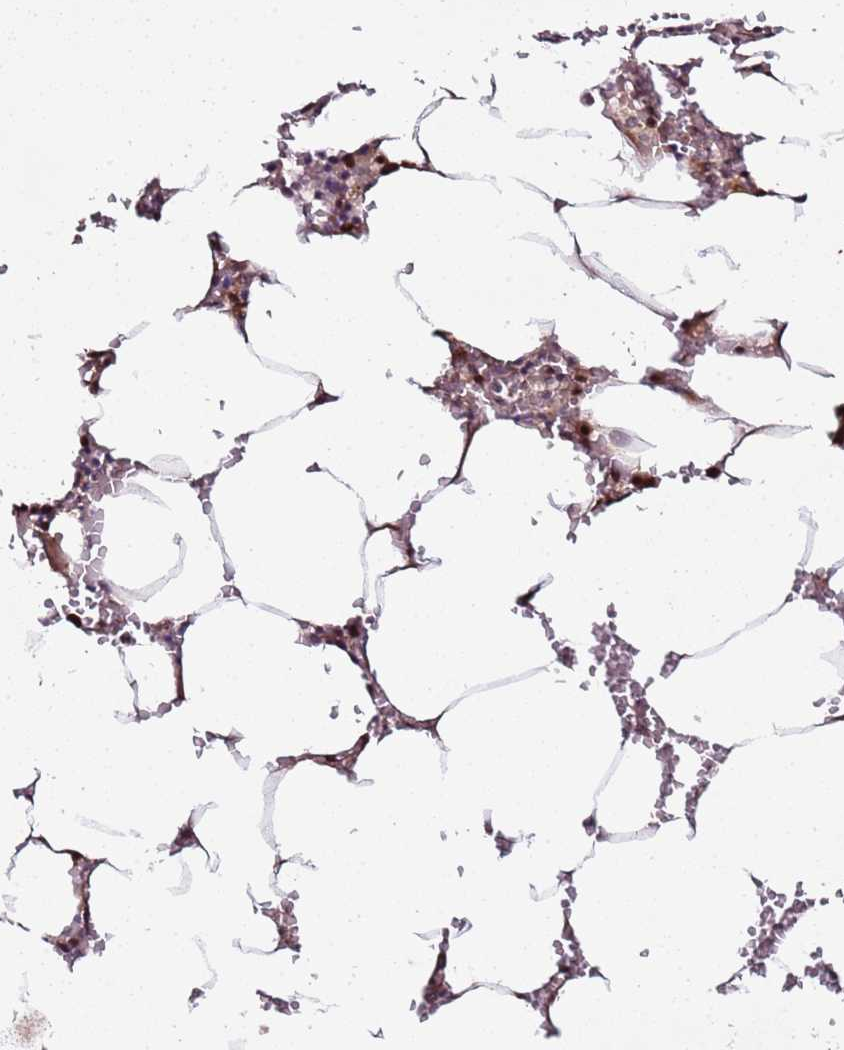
{"staining": {"intensity": "moderate", "quantity": "25%-75%", "location": "nuclear"}, "tissue": "bone marrow", "cell_type": "Hematopoietic cells", "image_type": "normal", "snomed": [{"axis": "morphology", "description": "Normal tissue, NOS"}, {"axis": "topography", "description": "Bone marrow"}], "caption": "Bone marrow stained for a protein (brown) reveals moderate nuclear positive expression in approximately 25%-75% of hematopoietic cells.", "gene": "KRI1", "patient": {"sex": "male", "age": 70}}